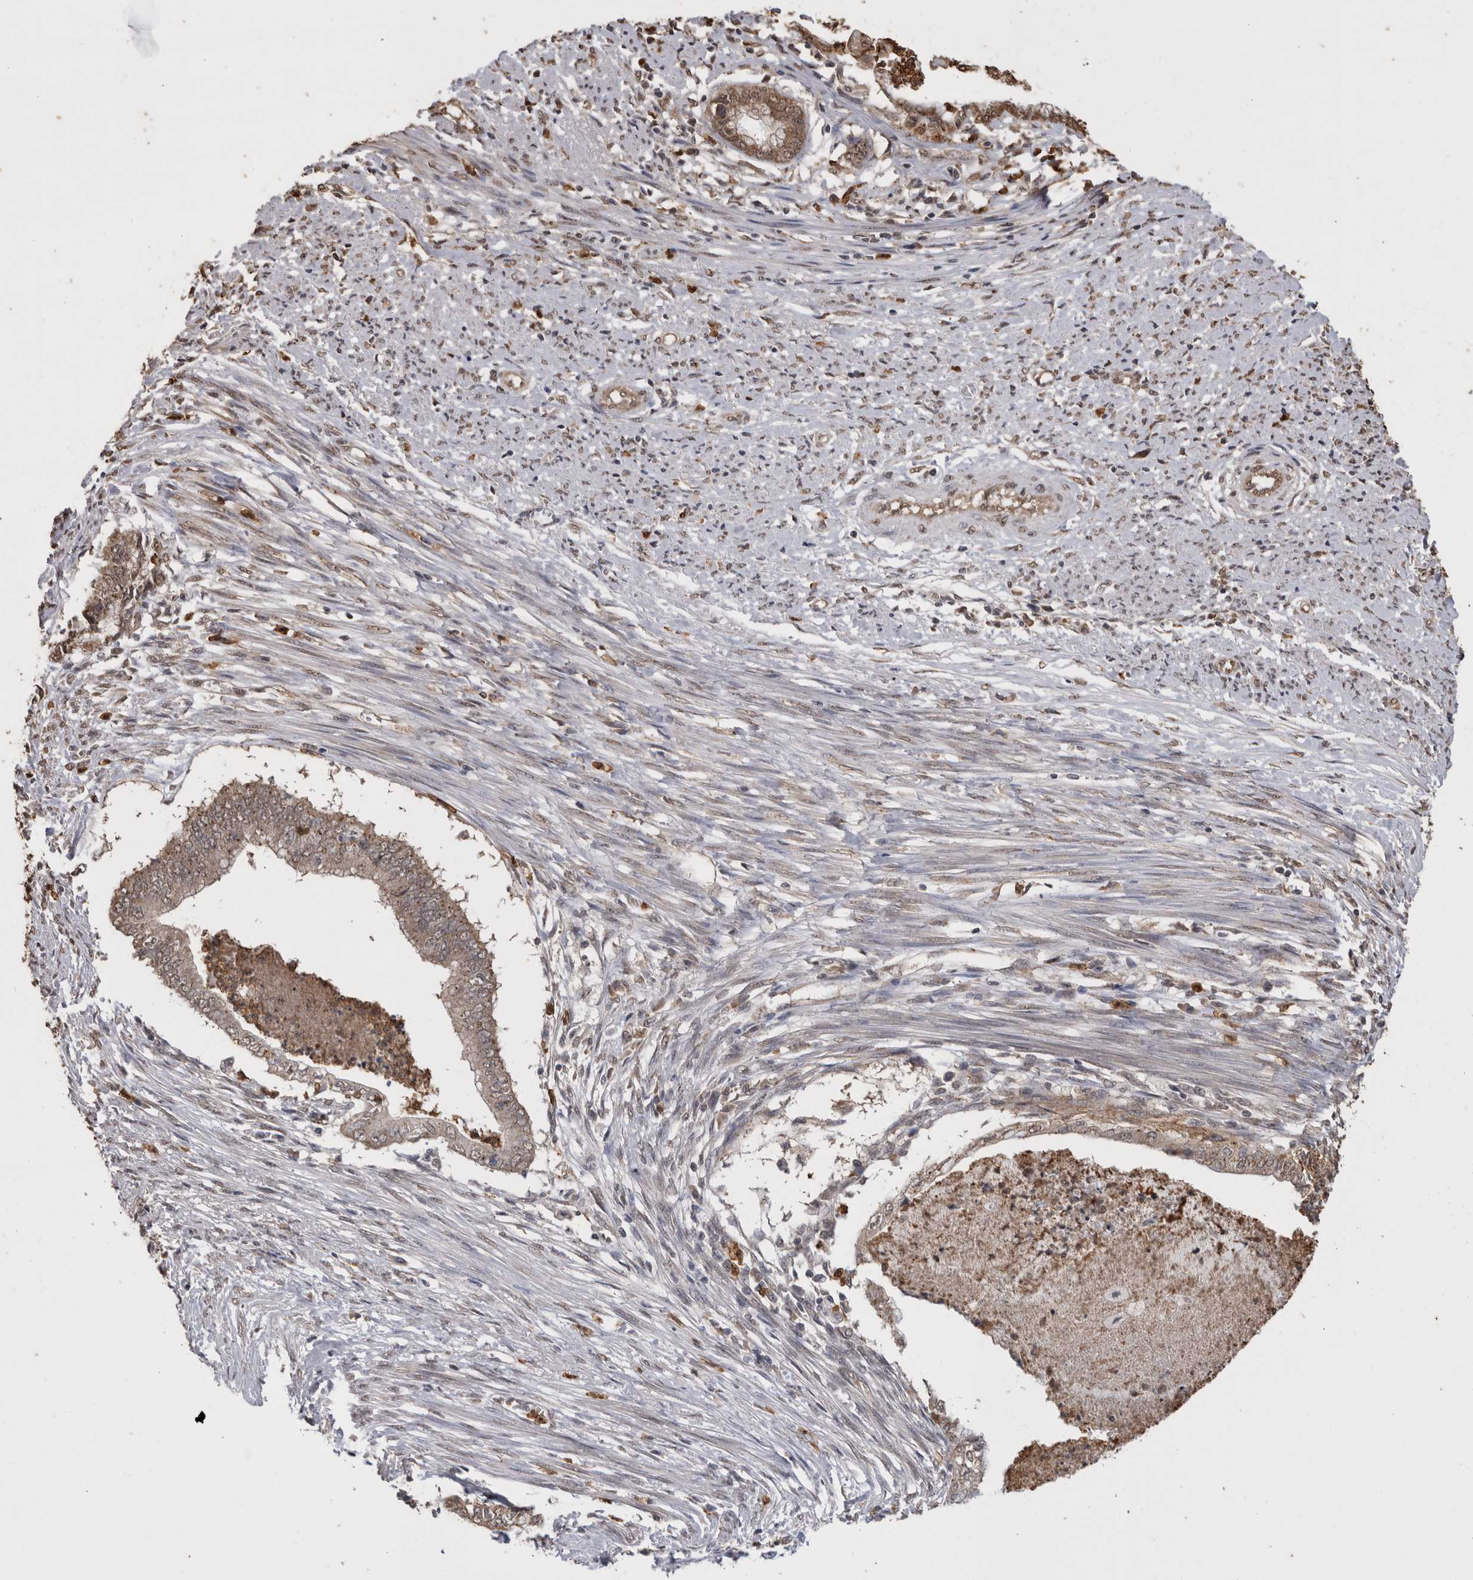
{"staining": {"intensity": "weak", "quantity": ">75%", "location": "cytoplasmic/membranous"}, "tissue": "endometrial cancer", "cell_type": "Tumor cells", "image_type": "cancer", "snomed": [{"axis": "morphology", "description": "Necrosis, NOS"}, {"axis": "morphology", "description": "Adenocarcinoma, NOS"}, {"axis": "topography", "description": "Endometrium"}], "caption": "A brown stain shows weak cytoplasmic/membranous expression of a protein in human adenocarcinoma (endometrial) tumor cells.", "gene": "PAK4", "patient": {"sex": "female", "age": 79}}